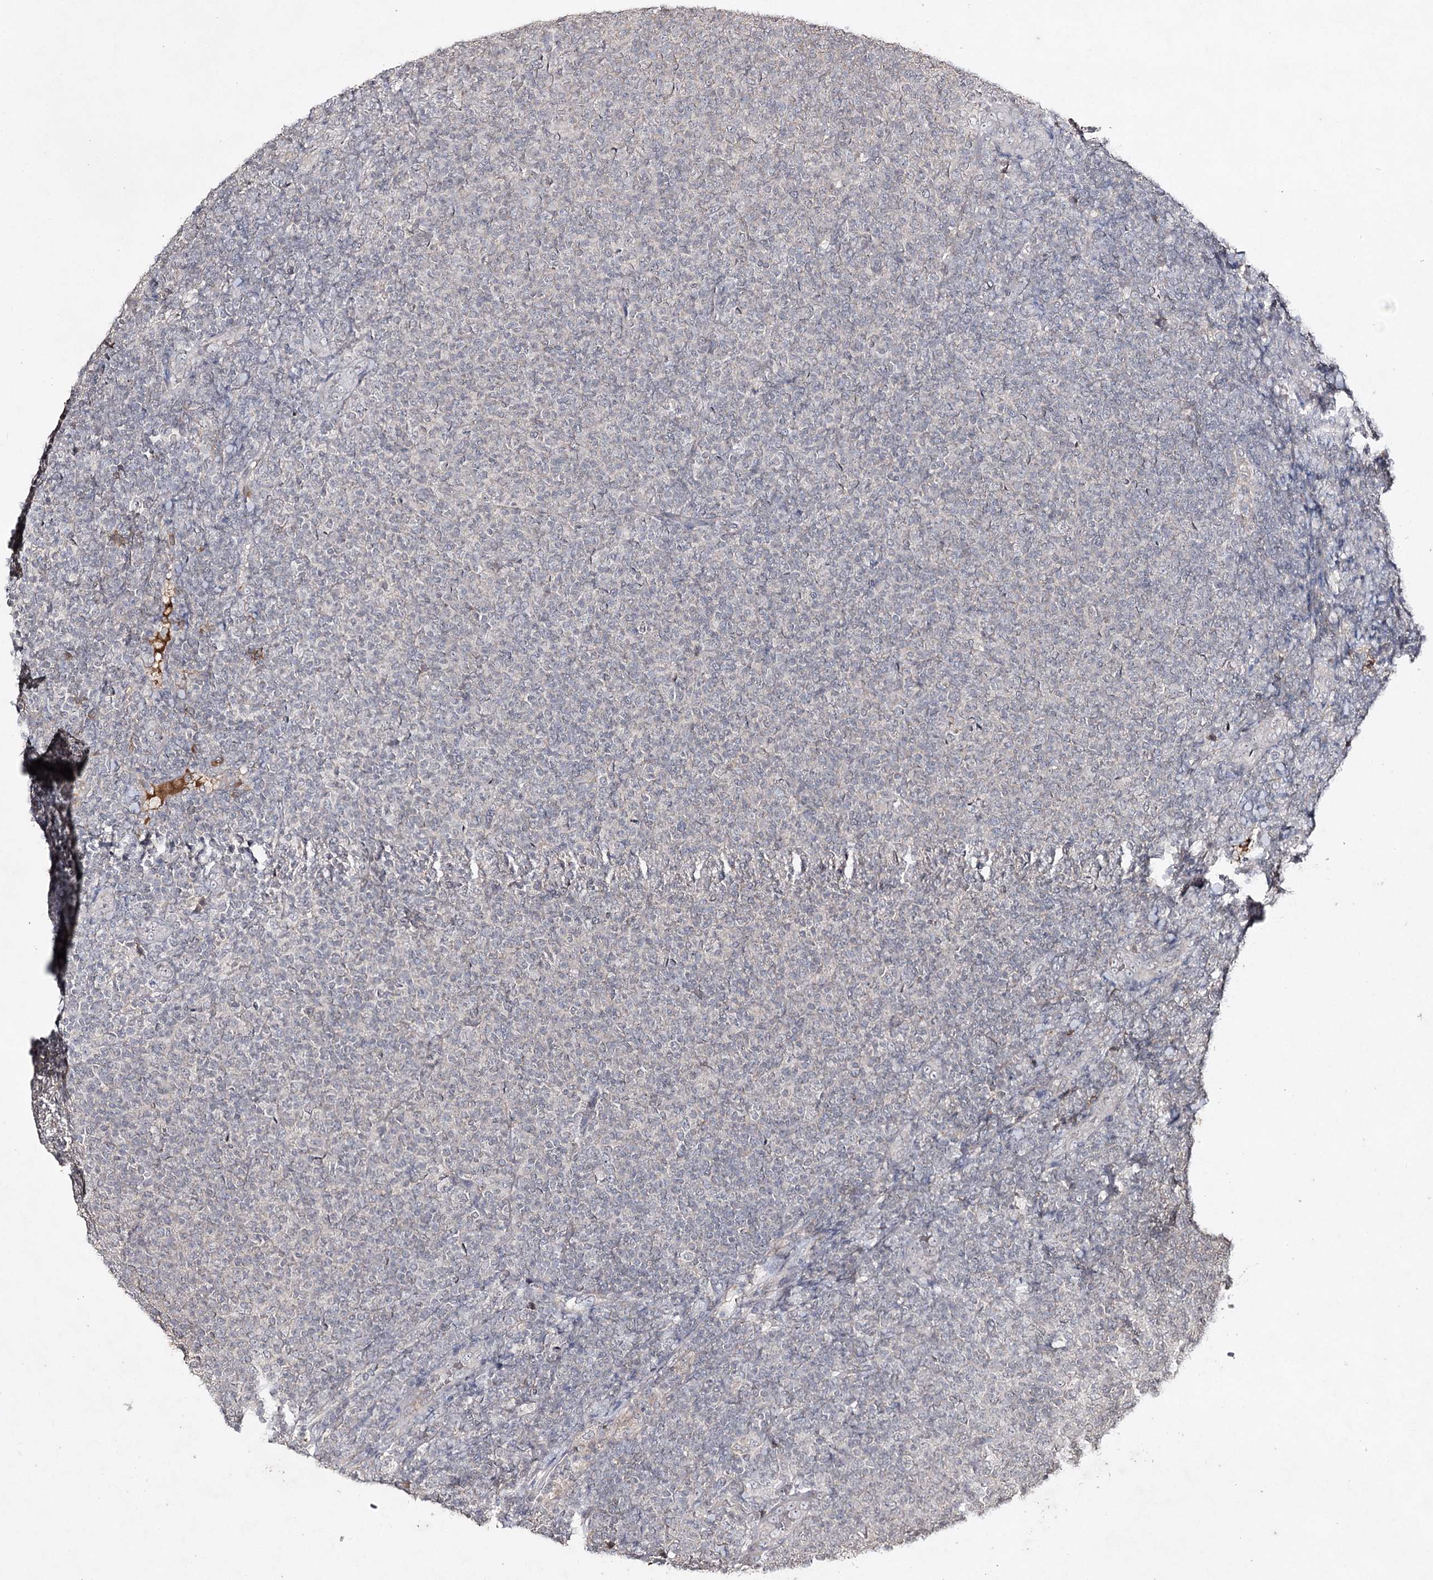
{"staining": {"intensity": "negative", "quantity": "none", "location": "none"}, "tissue": "lymphoma", "cell_type": "Tumor cells", "image_type": "cancer", "snomed": [{"axis": "morphology", "description": "Malignant lymphoma, non-Hodgkin's type, Low grade"}, {"axis": "topography", "description": "Lymph node"}], "caption": "An IHC histopathology image of low-grade malignant lymphoma, non-Hodgkin's type is shown. There is no staining in tumor cells of low-grade malignant lymphoma, non-Hodgkin's type.", "gene": "SYNGR3", "patient": {"sex": "male", "age": 66}}